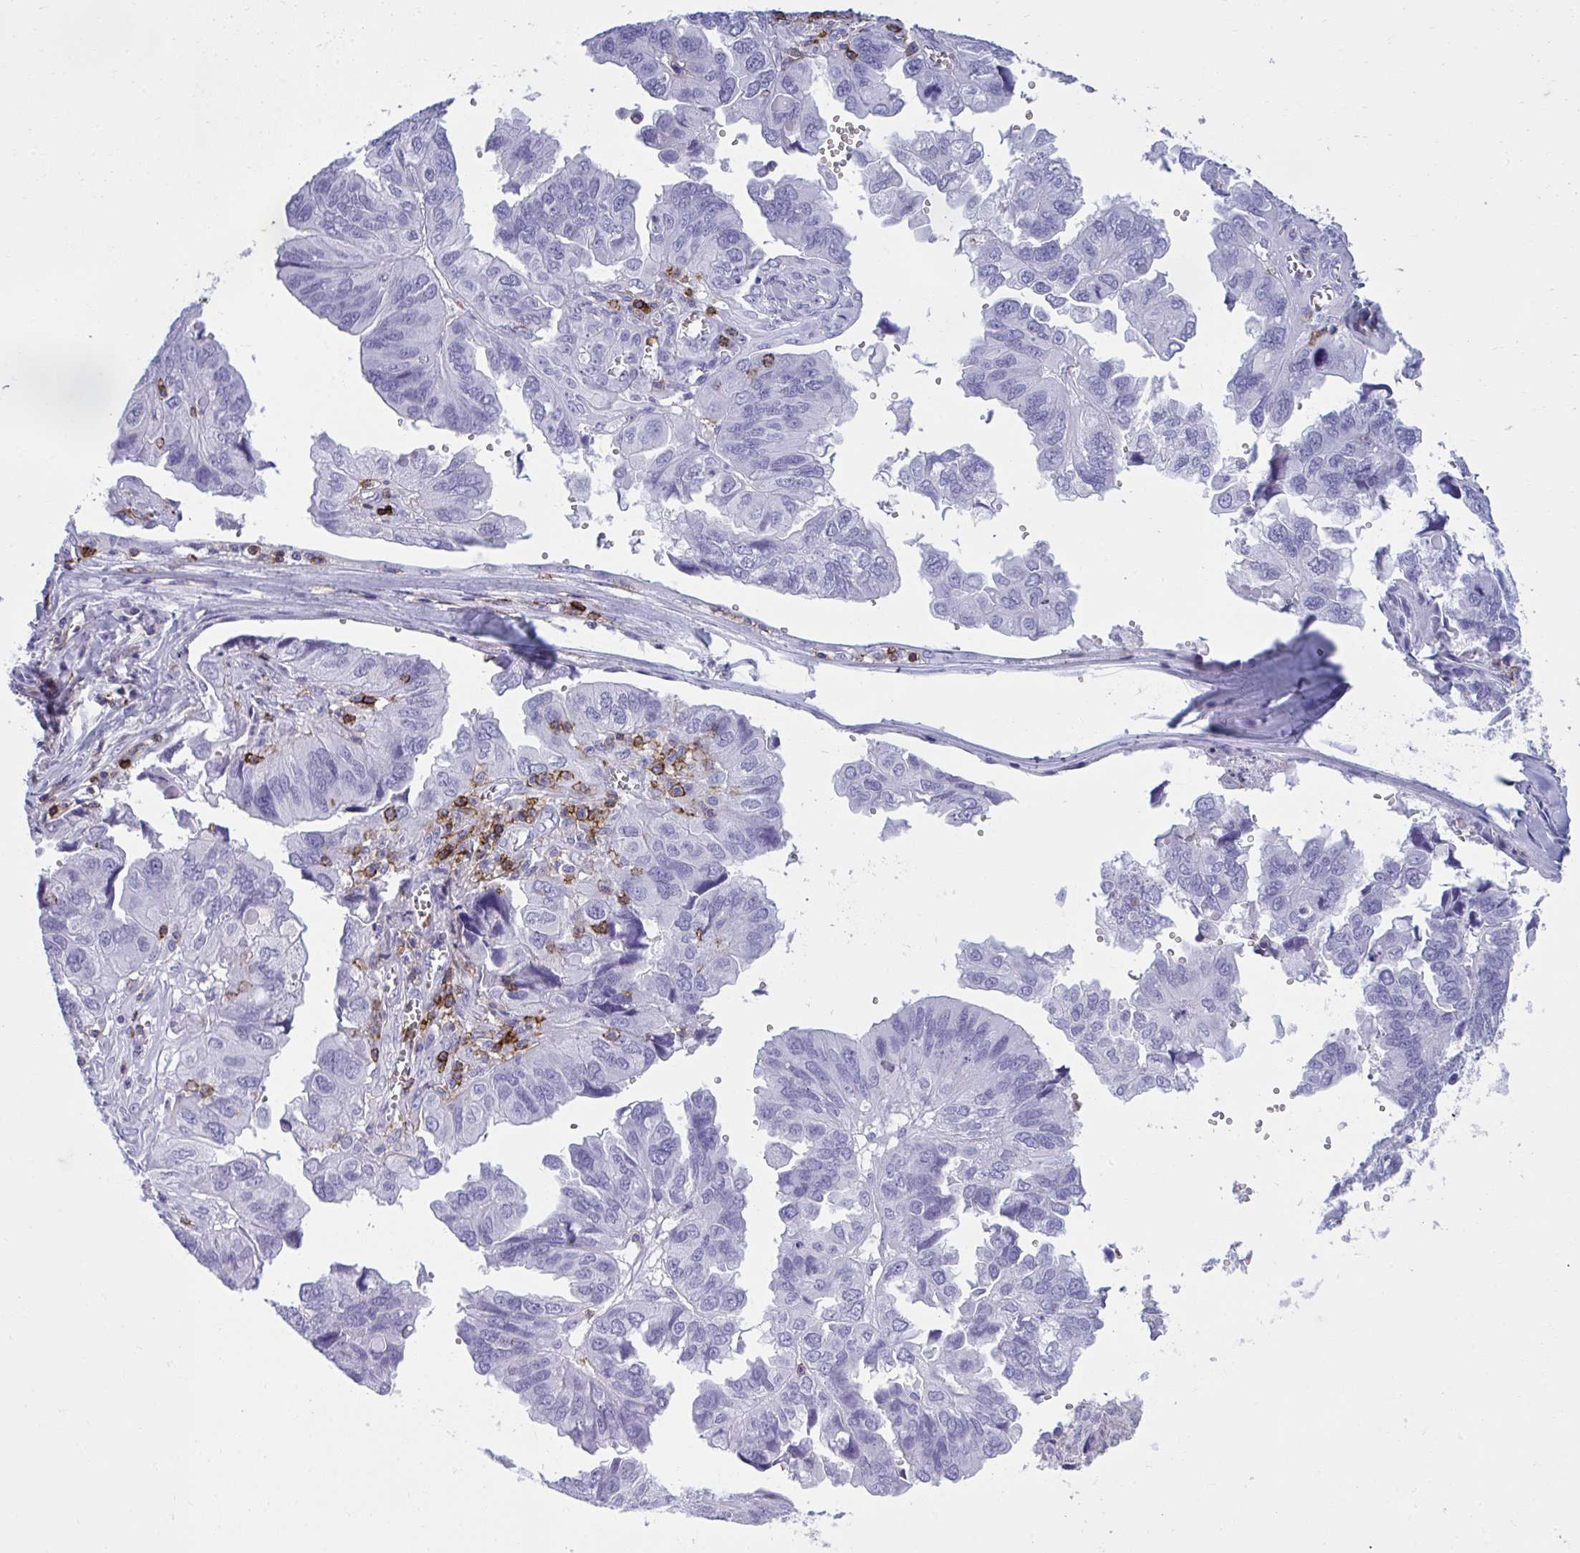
{"staining": {"intensity": "negative", "quantity": "none", "location": "none"}, "tissue": "ovarian cancer", "cell_type": "Tumor cells", "image_type": "cancer", "snomed": [{"axis": "morphology", "description": "Cystadenocarcinoma, serous, NOS"}, {"axis": "topography", "description": "Ovary"}], "caption": "Immunohistochemistry (IHC) of ovarian cancer (serous cystadenocarcinoma) reveals no staining in tumor cells. The staining is performed using DAB (3,3'-diaminobenzidine) brown chromogen with nuclei counter-stained in using hematoxylin.", "gene": "SPN", "patient": {"sex": "female", "age": 79}}